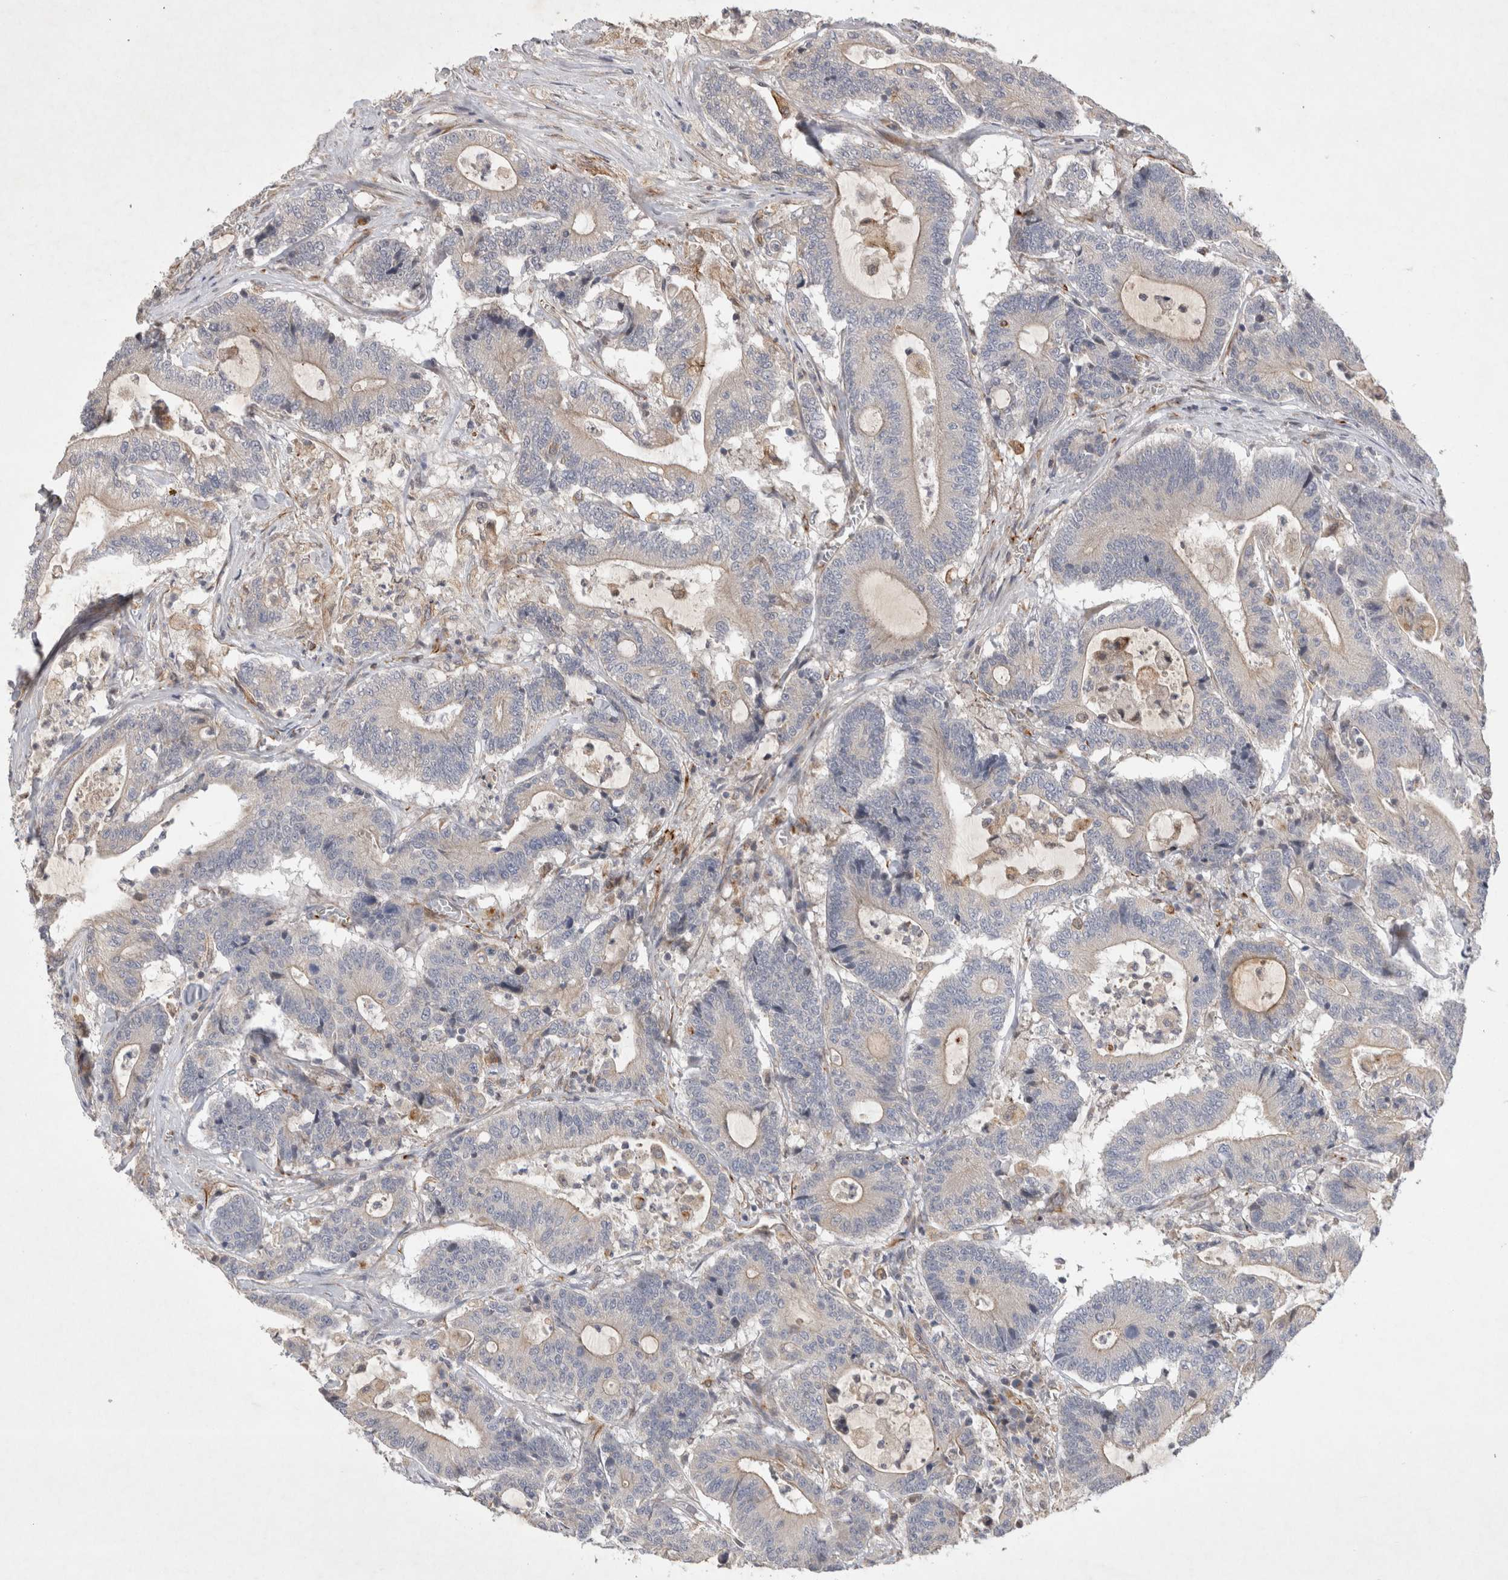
{"staining": {"intensity": "weak", "quantity": "<25%", "location": "cytoplasmic/membranous"}, "tissue": "colorectal cancer", "cell_type": "Tumor cells", "image_type": "cancer", "snomed": [{"axis": "morphology", "description": "Adenocarcinoma, NOS"}, {"axis": "topography", "description": "Colon"}], "caption": "This is a histopathology image of immunohistochemistry (IHC) staining of colorectal cancer (adenocarcinoma), which shows no expression in tumor cells.", "gene": "NMU", "patient": {"sex": "female", "age": 84}}